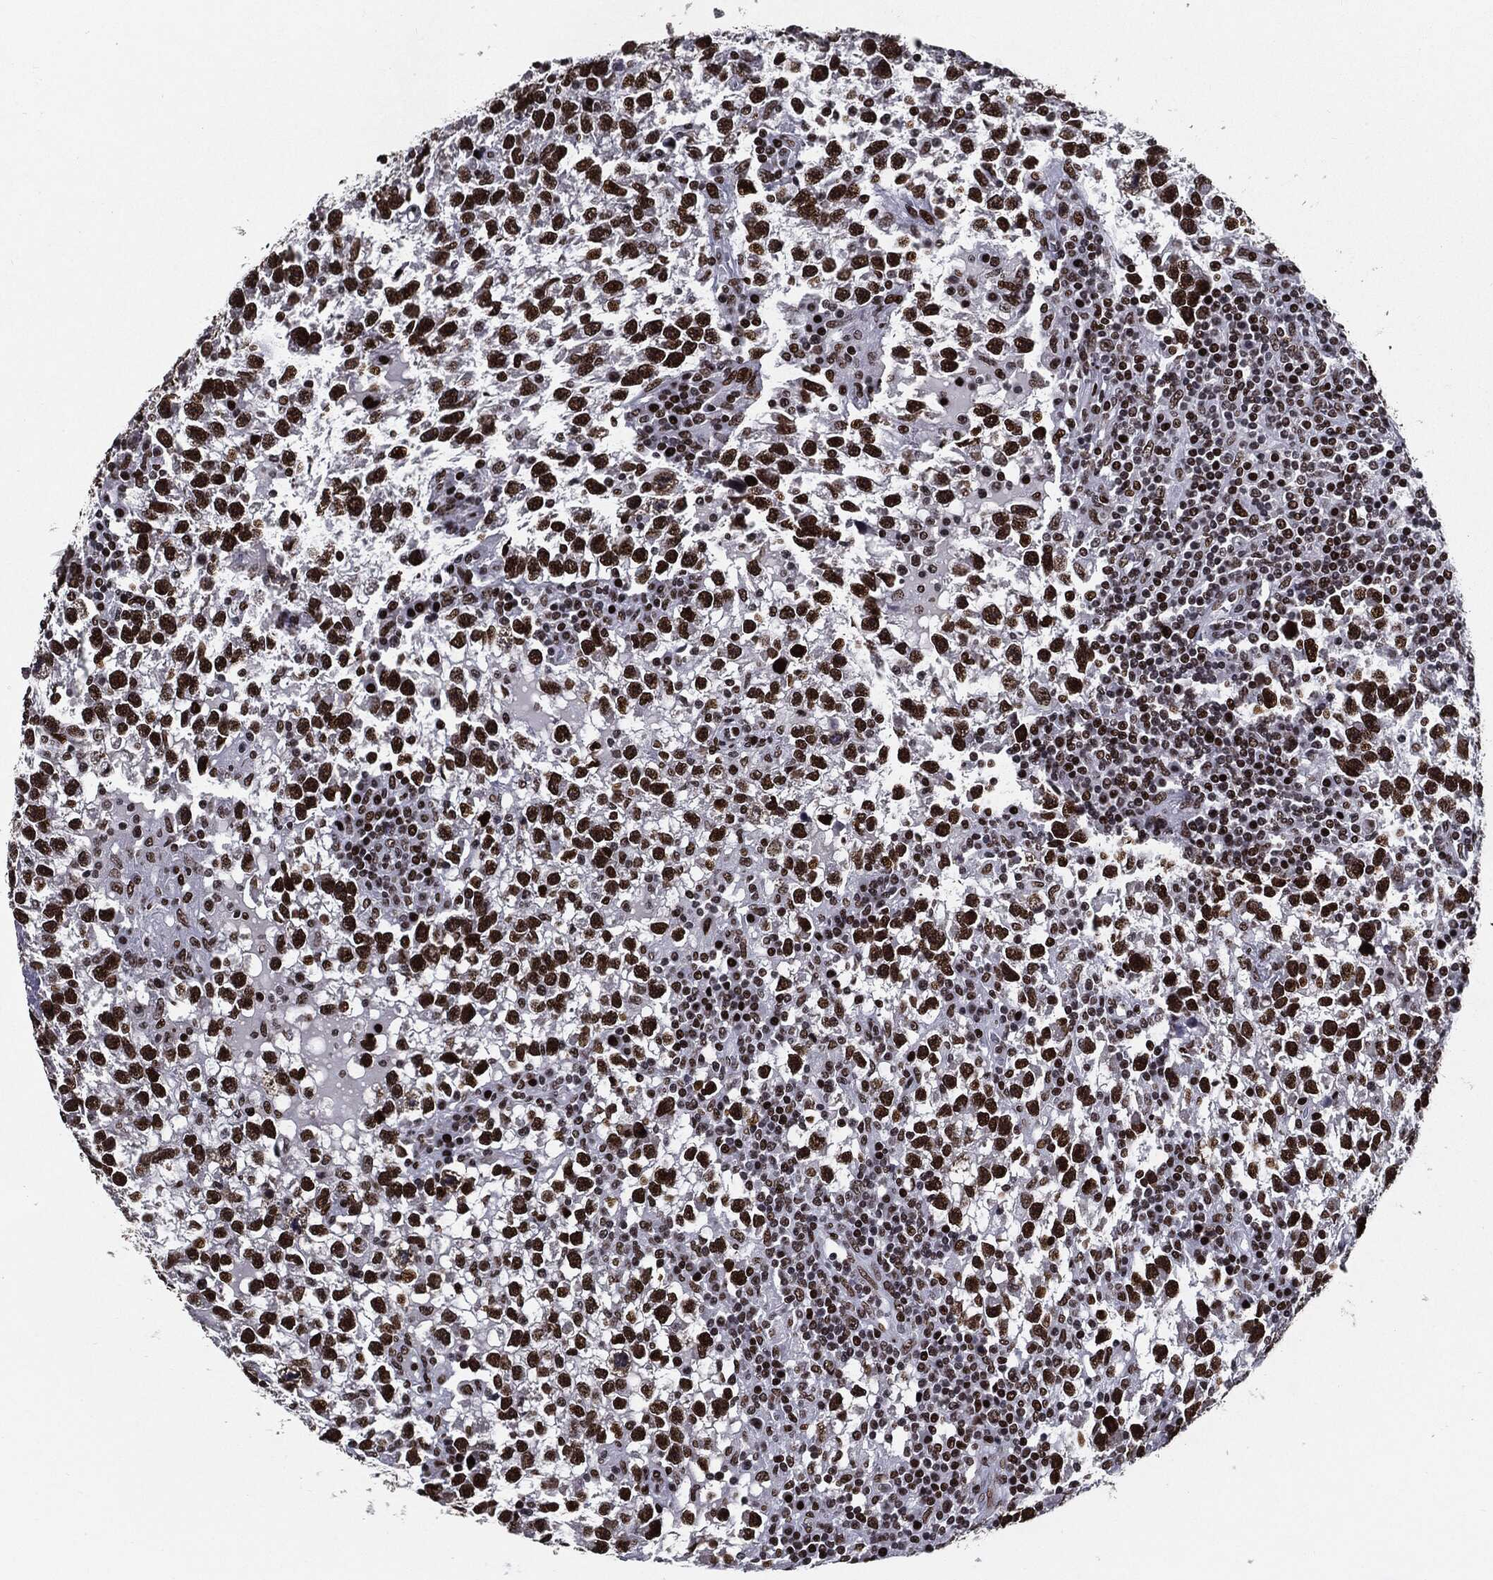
{"staining": {"intensity": "strong", "quantity": ">75%", "location": "nuclear"}, "tissue": "testis cancer", "cell_type": "Tumor cells", "image_type": "cancer", "snomed": [{"axis": "morphology", "description": "Seminoma, NOS"}, {"axis": "topography", "description": "Testis"}], "caption": "Protein staining exhibits strong nuclear expression in approximately >75% of tumor cells in testis seminoma.", "gene": "ZFP91", "patient": {"sex": "male", "age": 47}}